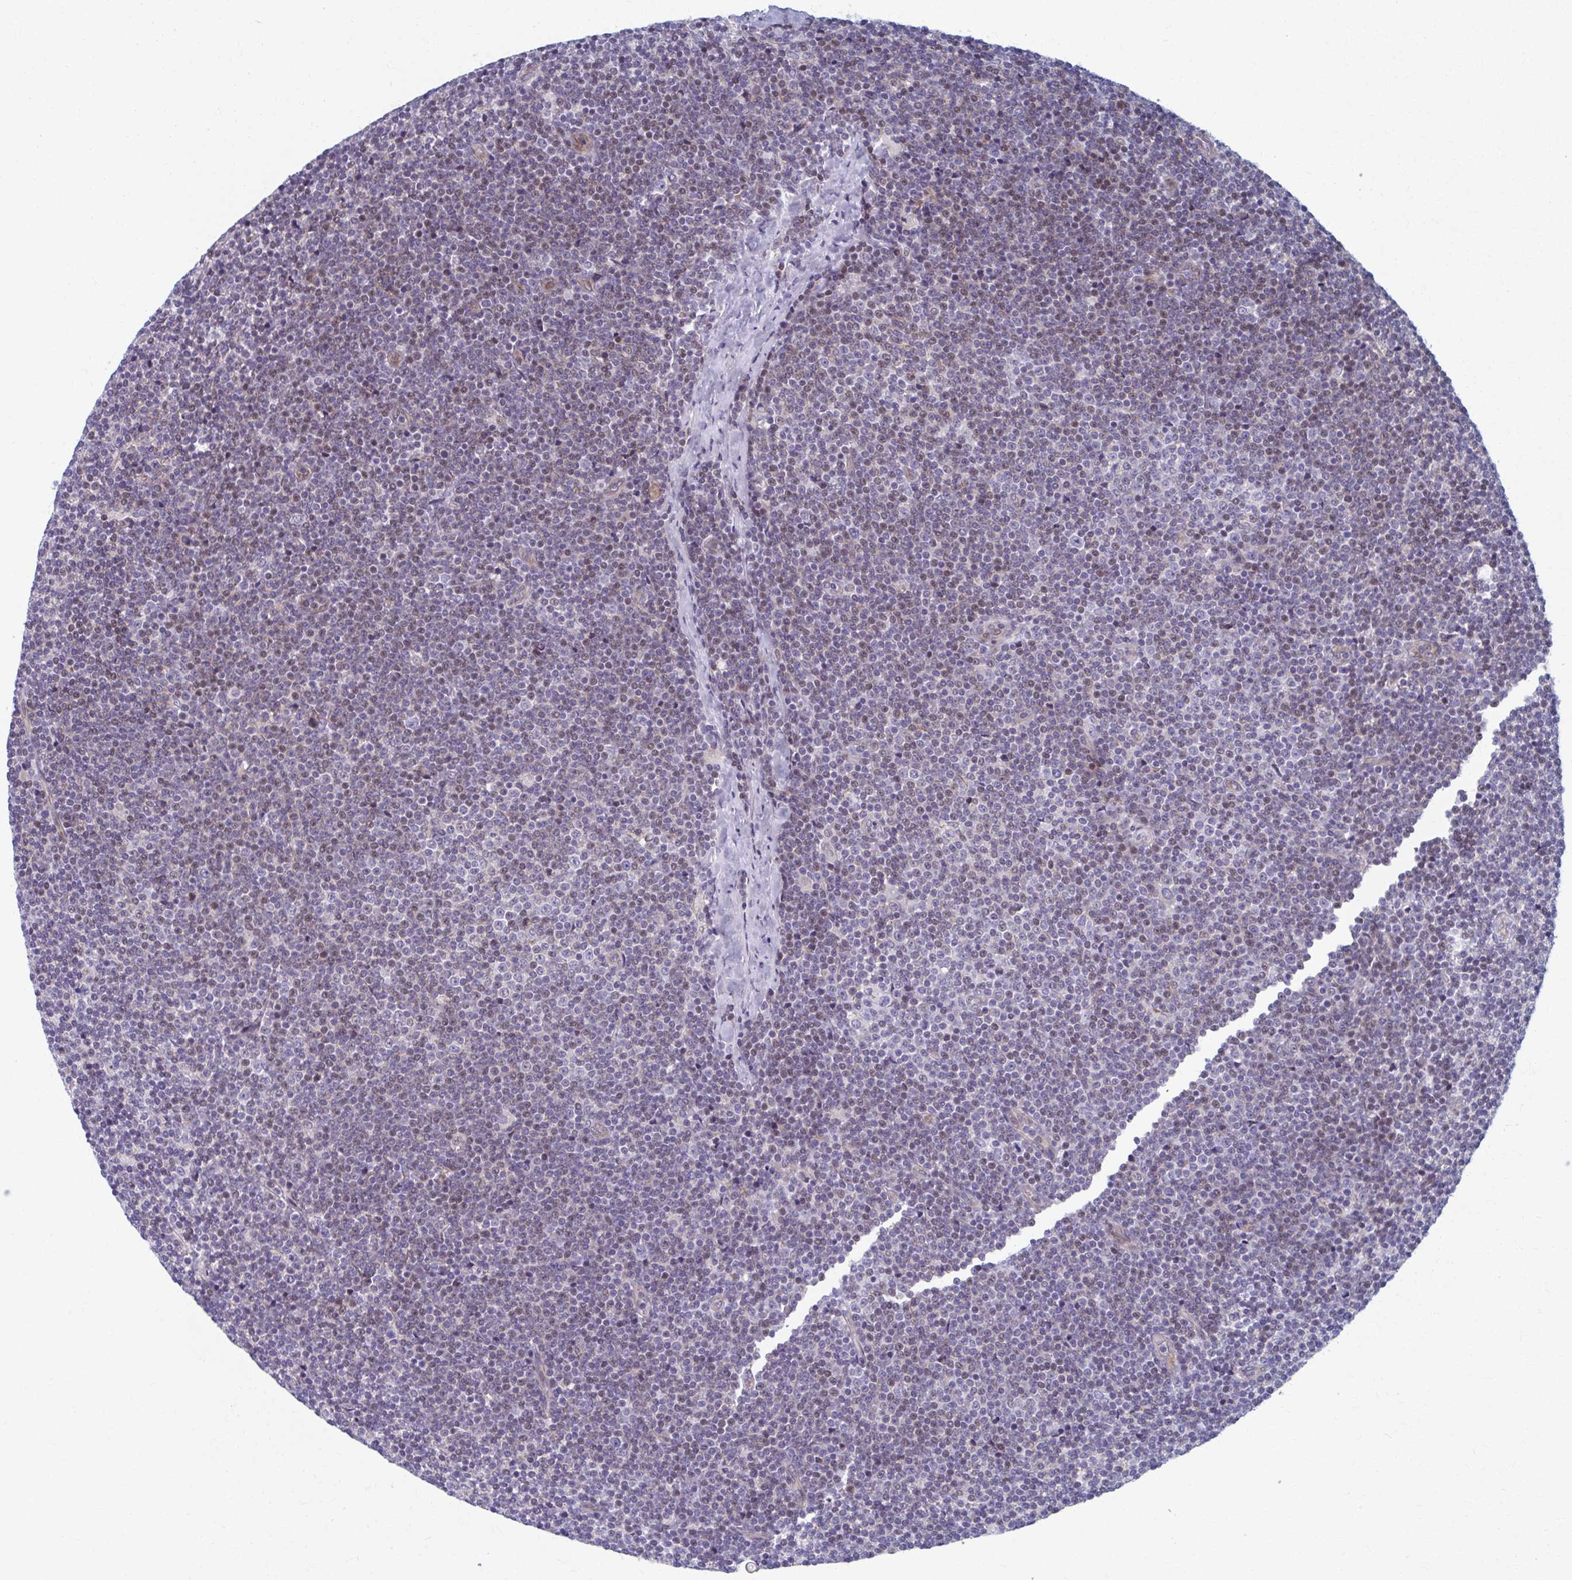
{"staining": {"intensity": "moderate", "quantity": "25%-75%", "location": "nuclear"}, "tissue": "lymphoma", "cell_type": "Tumor cells", "image_type": "cancer", "snomed": [{"axis": "morphology", "description": "Malignant lymphoma, non-Hodgkin's type, Low grade"}, {"axis": "topography", "description": "Lymph node"}], "caption": "Lymphoma tissue exhibits moderate nuclear expression in about 25%-75% of tumor cells, visualized by immunohistochemistry. The staining was performed using DAB (3,3'-diaminobenzidine), with brown indicating positive protein expression. Nuclei are stained blue with hematoxylin.", "gene": "ABHD16B", "patient": {"sex": "male", "age": 48}}